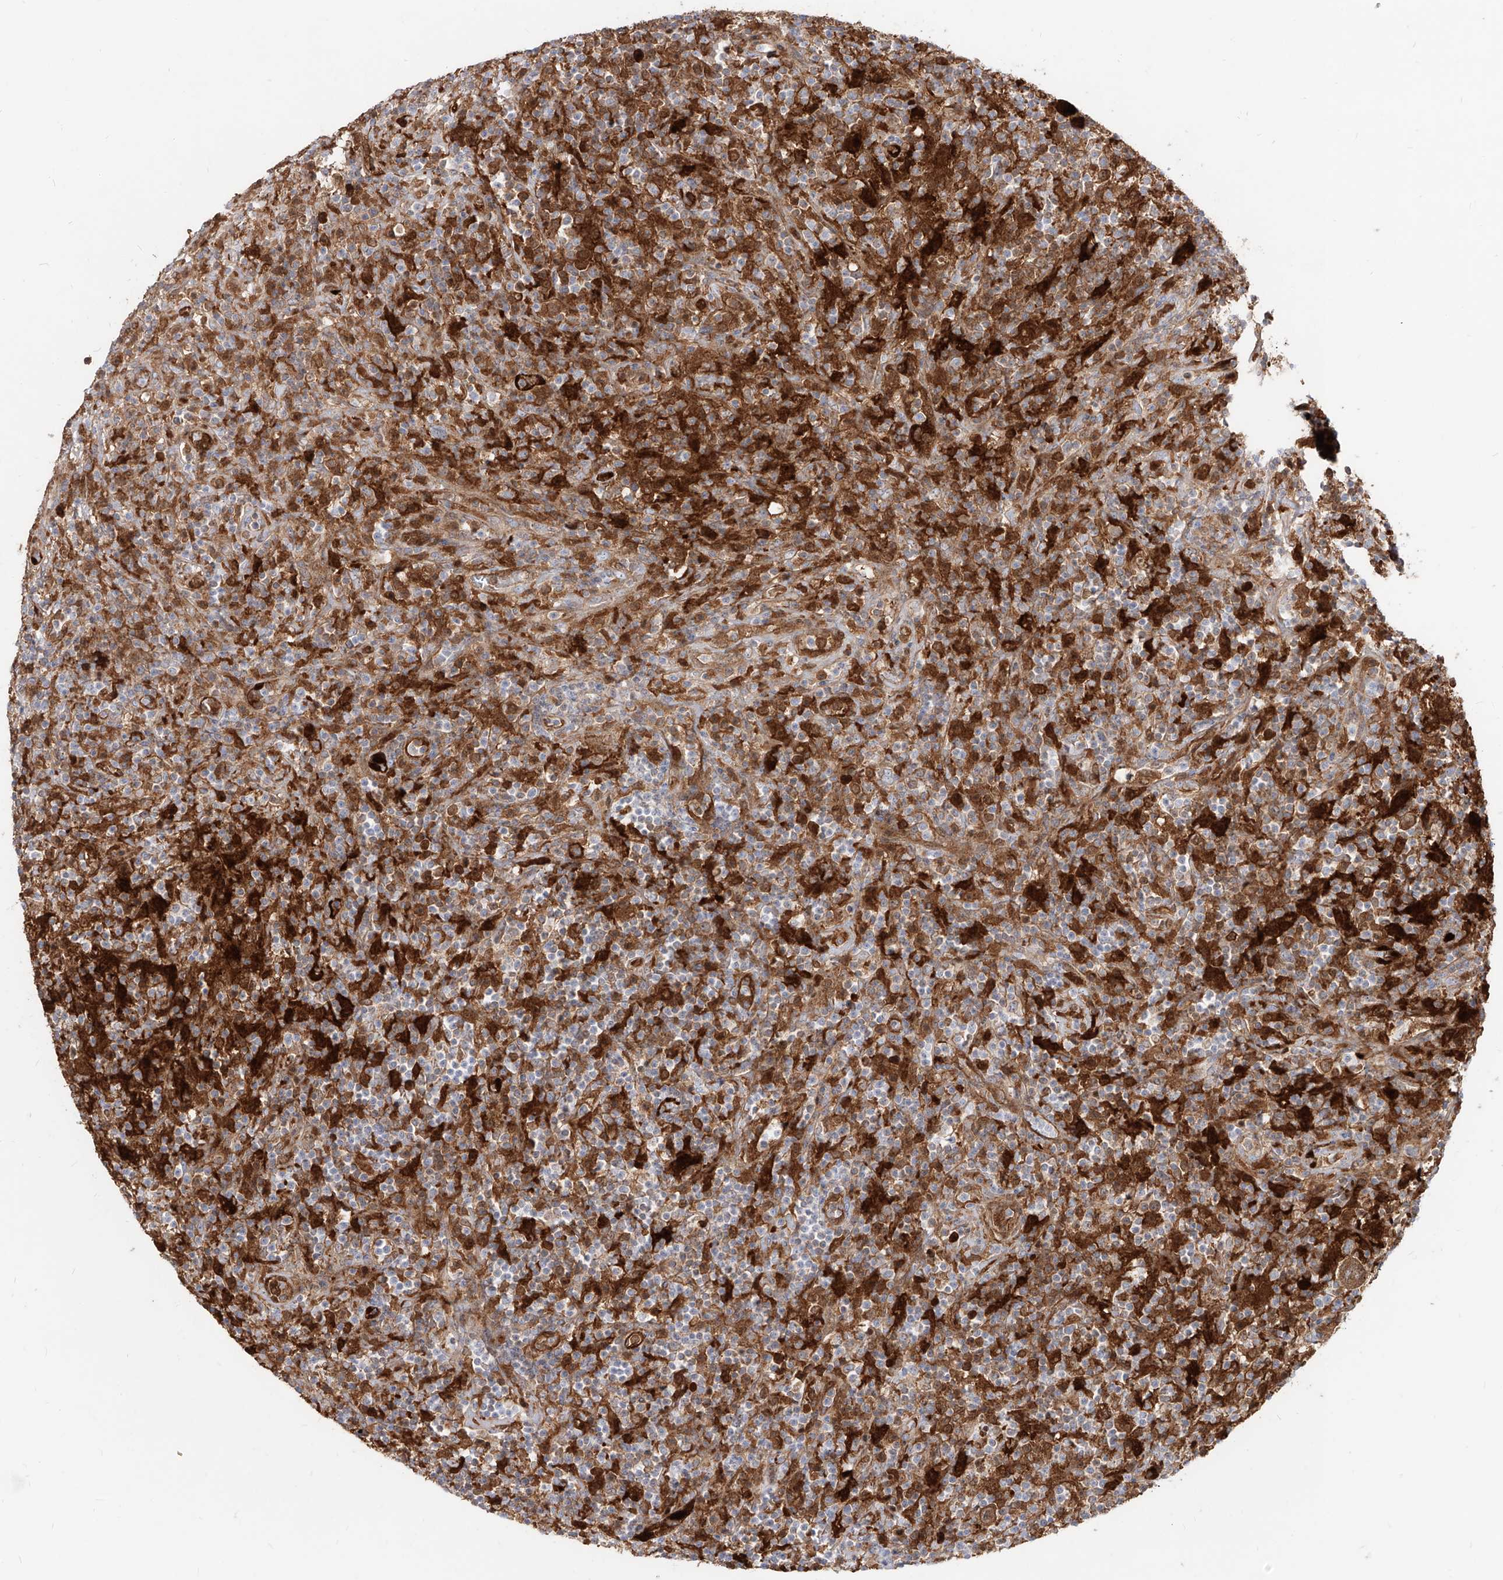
{"staining": {"intensity": "moderate", "quantity": ">75%", "location": "cytoplasmic/membranous"}, "tissue": "lymphoma", "cell_type": "Tumor cells", "image_type": "cancer", "snomed": [{"axis": "morphology", "description": "Hodgkin's disease, NOS"}, {"axis": "topography", "description": "Lymph node"}], "caption": "IHC of human lymphoma exhibits medium levels of moderate cytoplasmic/membranous staining in approximately >75% of tumor cells.", "gene": "KYNU", "patient": {"sex": "male", "age": 70}}